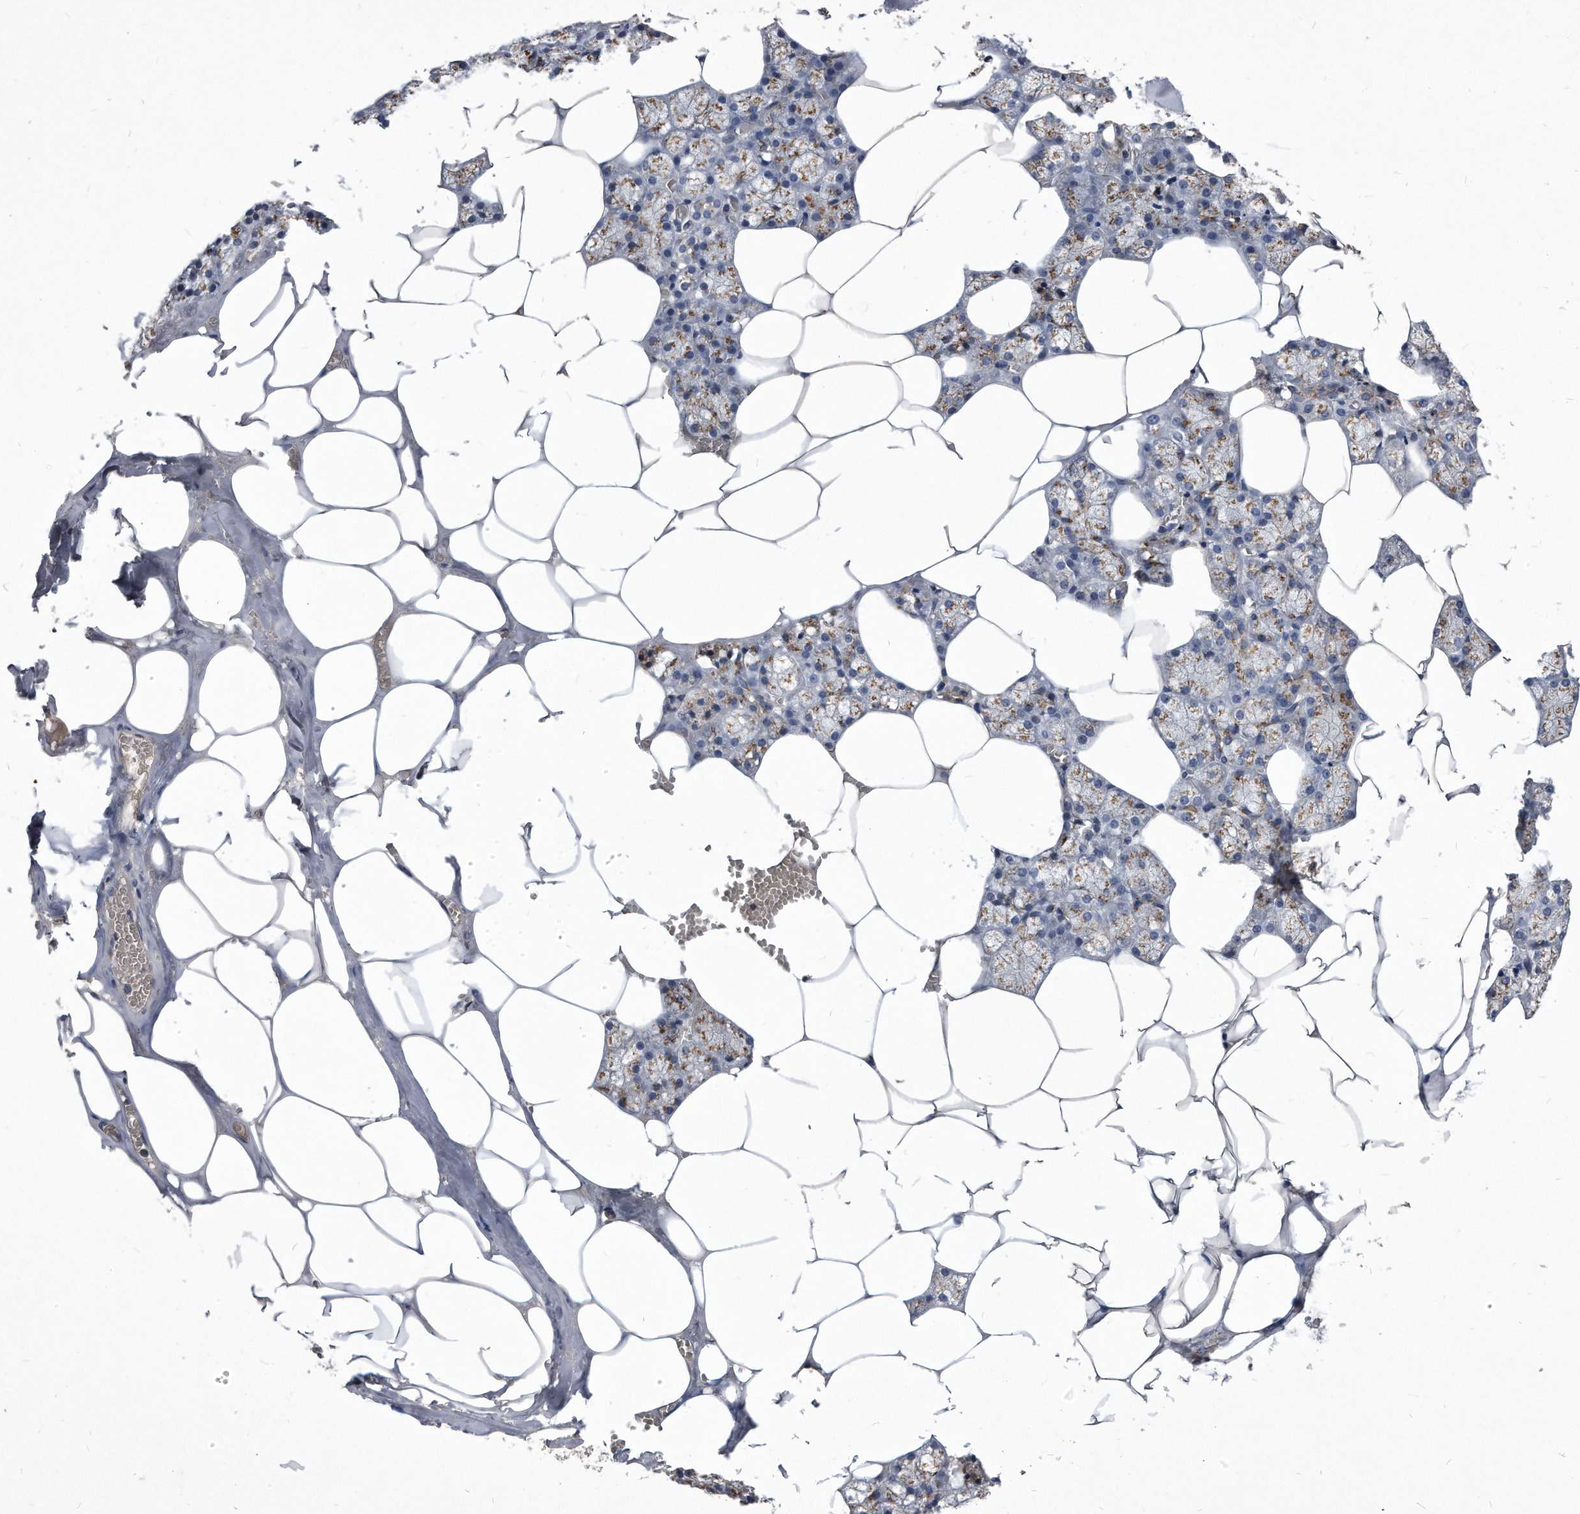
{"staining": {"intensity": "moderate", "quantity": ">75%", "location": "cytoplasmic/membranous"}, "tissue": "salivary gland", "cell_type": "Glandular cells", "image_type": "normal", "snomed": [{"axis": "morphology", "description": "Normal tissue, NOS"}, {"axis": "topography", "description": "Salivary gland"}], "caption": "A histopathology image of salivary gland stained for a protein reveals moderate cytoplasmic/membranous brown staining in glandular cells. The protein of interest is stained brown, and the nuclei are stained in blue (DAB (3,3'-diaminobenzidine) IHC with brightfield microscopy, high magnification).", "gene": "MGAT4A", "patient": {"sex": "male", "age": 62}}